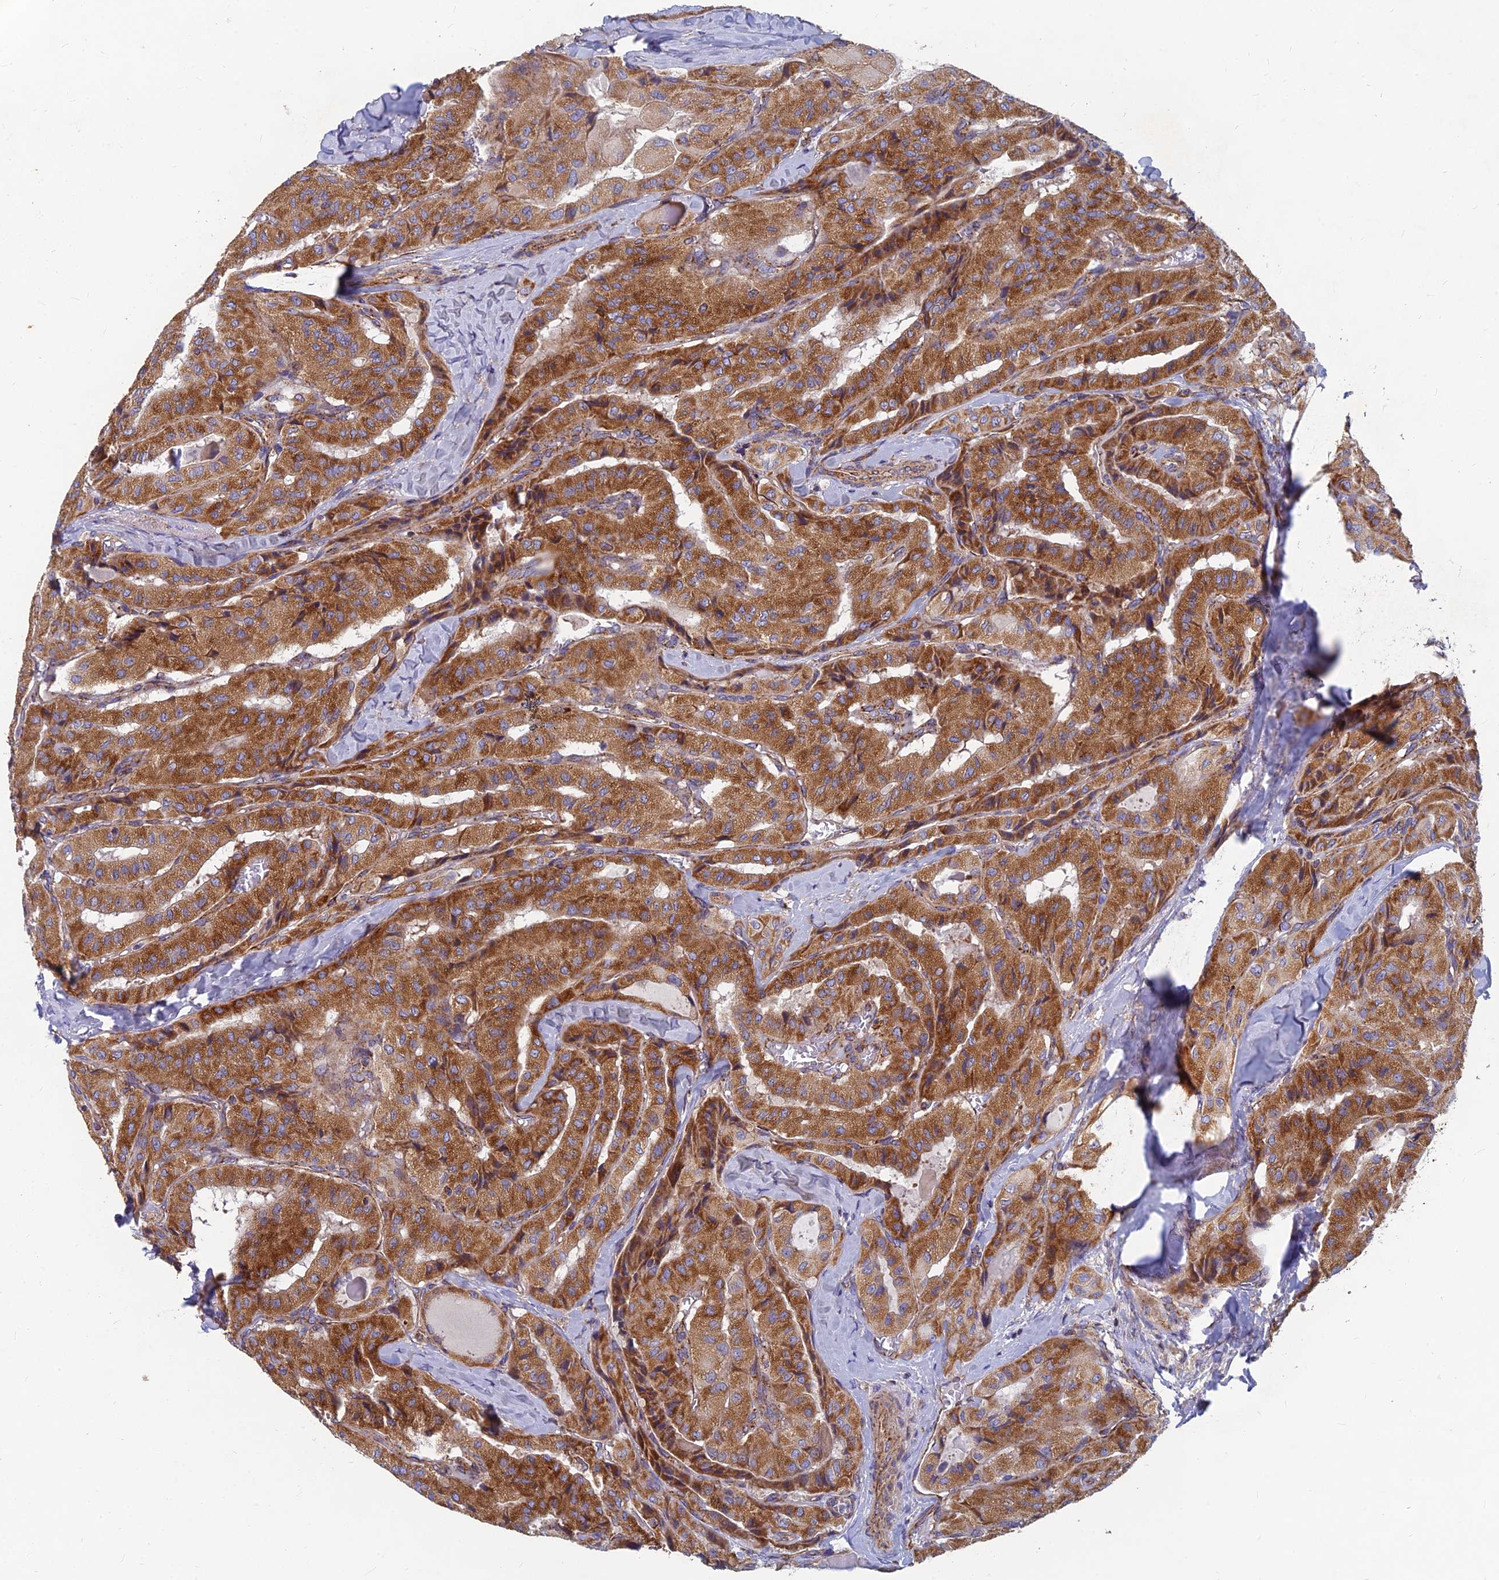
{"staining": {"intensity": "moderate", "quantity": ">75%", "location": "cytoplasmic/membranous"}, "tissue": "thyroid cancer", "cell_type": "Tumor cells", "image_type": "cancer", "snomed": [{"axis": "morphology", "description": "Normal tissue, NOS"}, {"axis": "morphology", "description": "Papillary adenocarcinoma, NOS"}, {"axis": "topography", "description": "Thyroid gland"}], "caption": "A brown stain labels moderate cytoplasmic/membranous expression of a protein in human papillary adenocarcinoma (thyroid) tumor cells.", "gene": "MRPS9", "patient": {"sex": "female", "age": 59}}